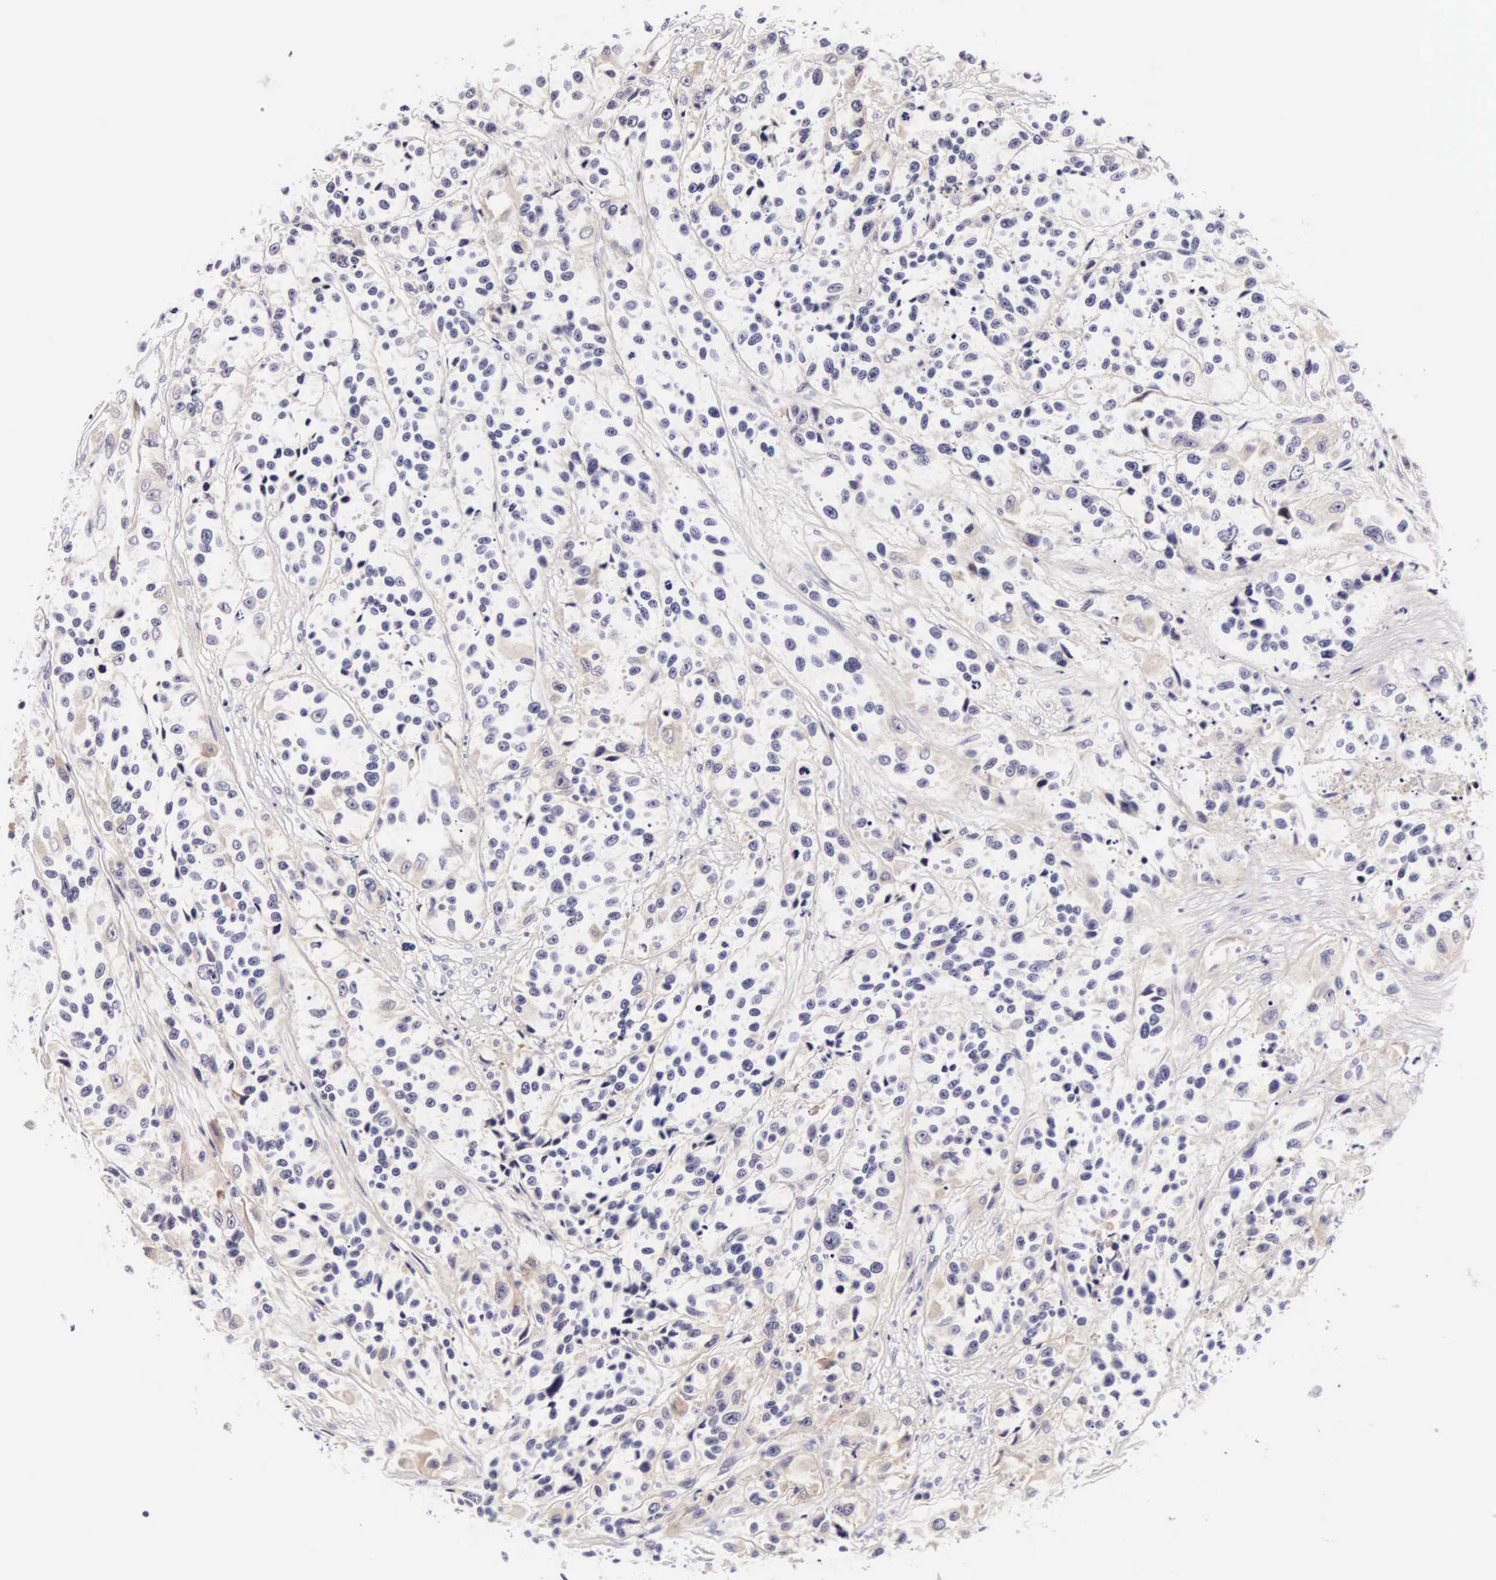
{"staining": {"intensity": "weak", "quantity": "<25%", "location": "cytoplasmic/membranous"}, "tissue": "urothelial cancer", "cell_type": "Tumor cells", "image_type": "cancer", "snomed": [{"axis": "morphology", "description": "Urothelial carcinoma, High grade"}, {"axis": "topography", "description": "Urinary bladder"}], "caption": "Protein analysis of urothelial cancer demonstrates no significant positivity in tumor cells. (Stains: DAB (3,3'-diaminobenzidine) immunohistochemistry with hematoxylin counter stain, Microscopy: brightfield microscopy at high magnification).", "gene": "PHETA2", "patient": {"sex": "female", "age": 81}}